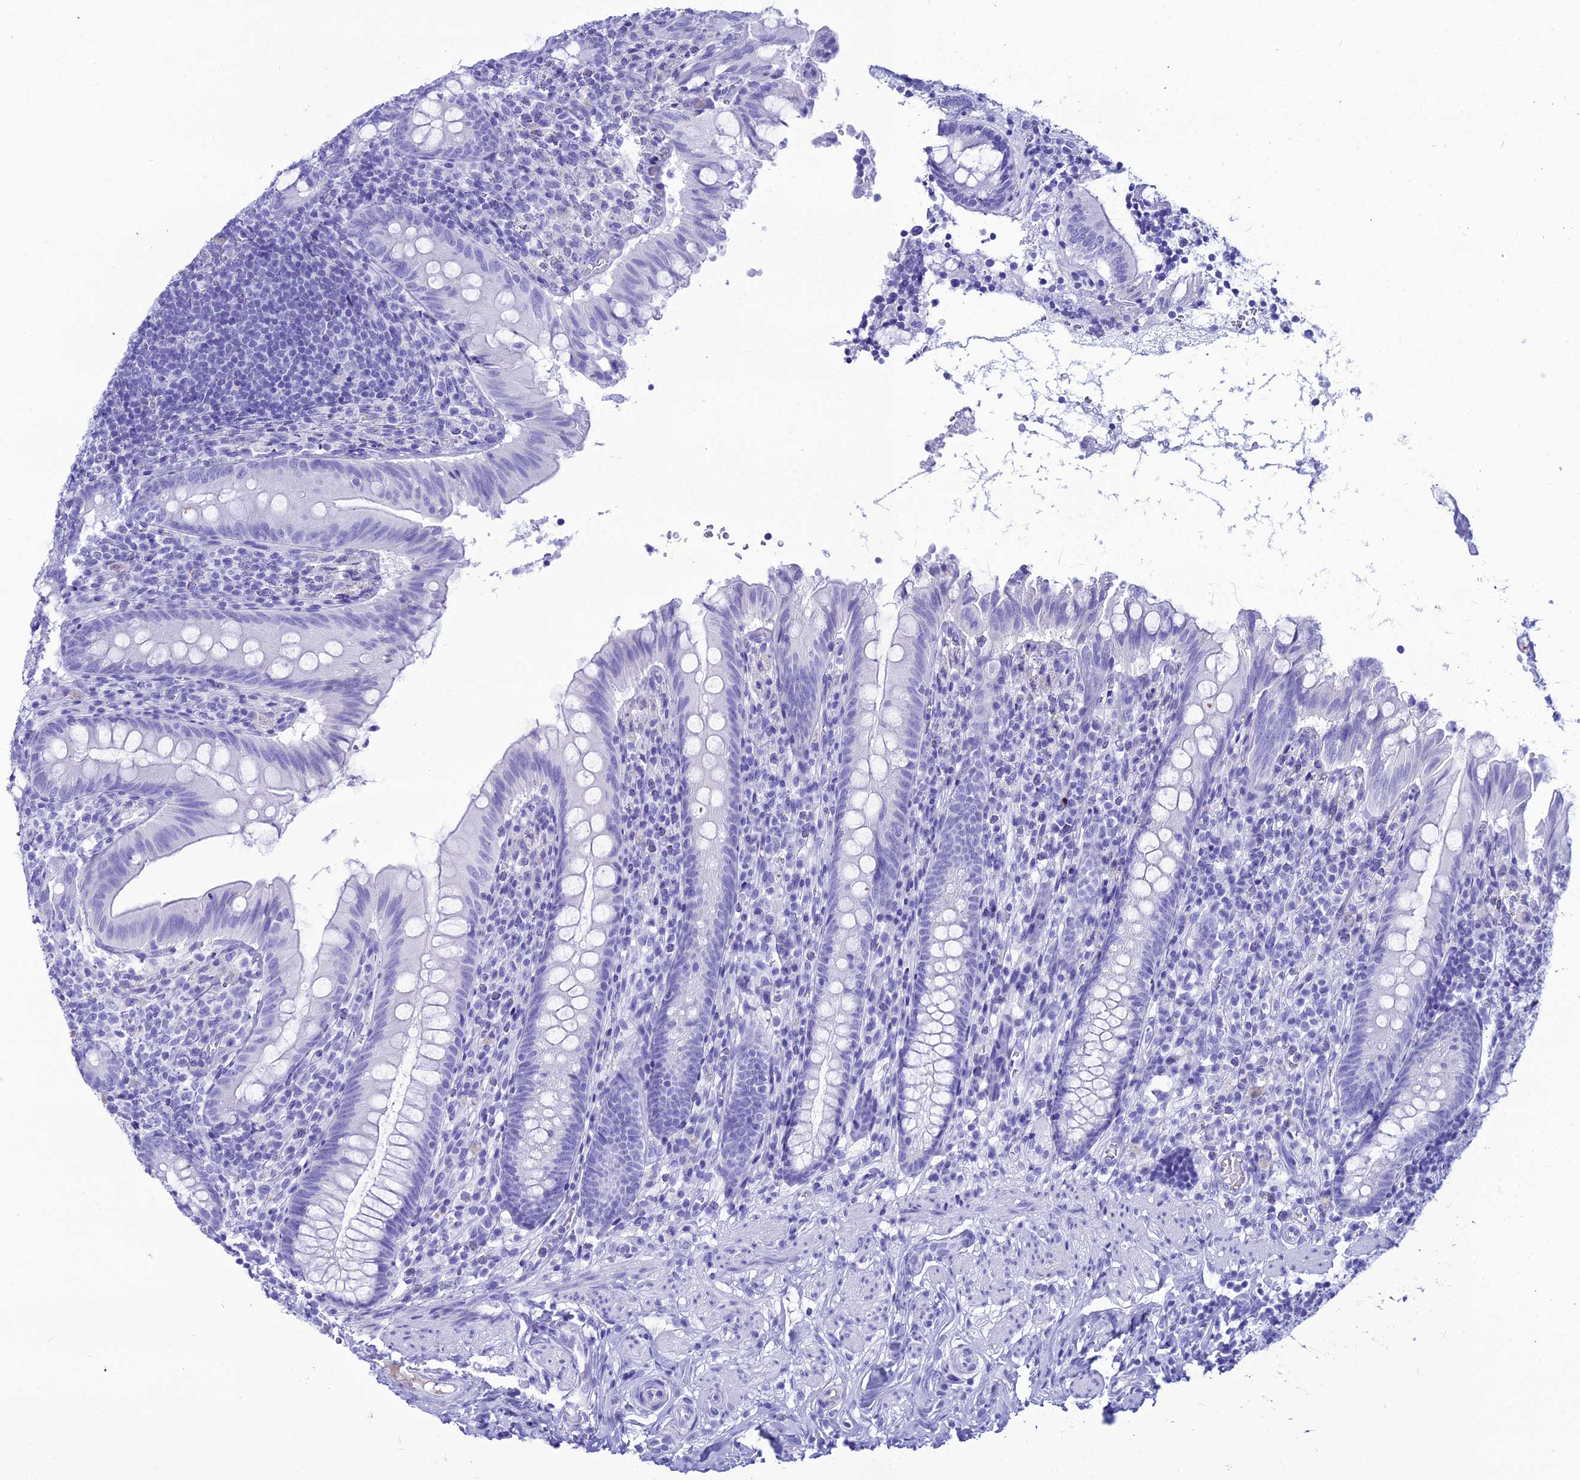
{"staining": {"intensity": "negative", "quantity": "none", "location": "none"}, "tissue": "appendix", "cell_type": "Glandular cells", "image_type": "normal", "snomed": [{"axis": "morphology", "description": "Normal tissue, NOS"}, {"axis": "topography", "description": "Appendix"}], "caption": "A photomicrograph of human appendix is negative for staining in glandular cells. The staining was performed using DAB (3,3'-diaminobenzidine) to visualize the protein expression in brown, while the nuclei were stained in blue with hematoxylin (Magnification: 20x).", "gene": "PNMA5", "patient": {"sex": "male", "age": 55}}